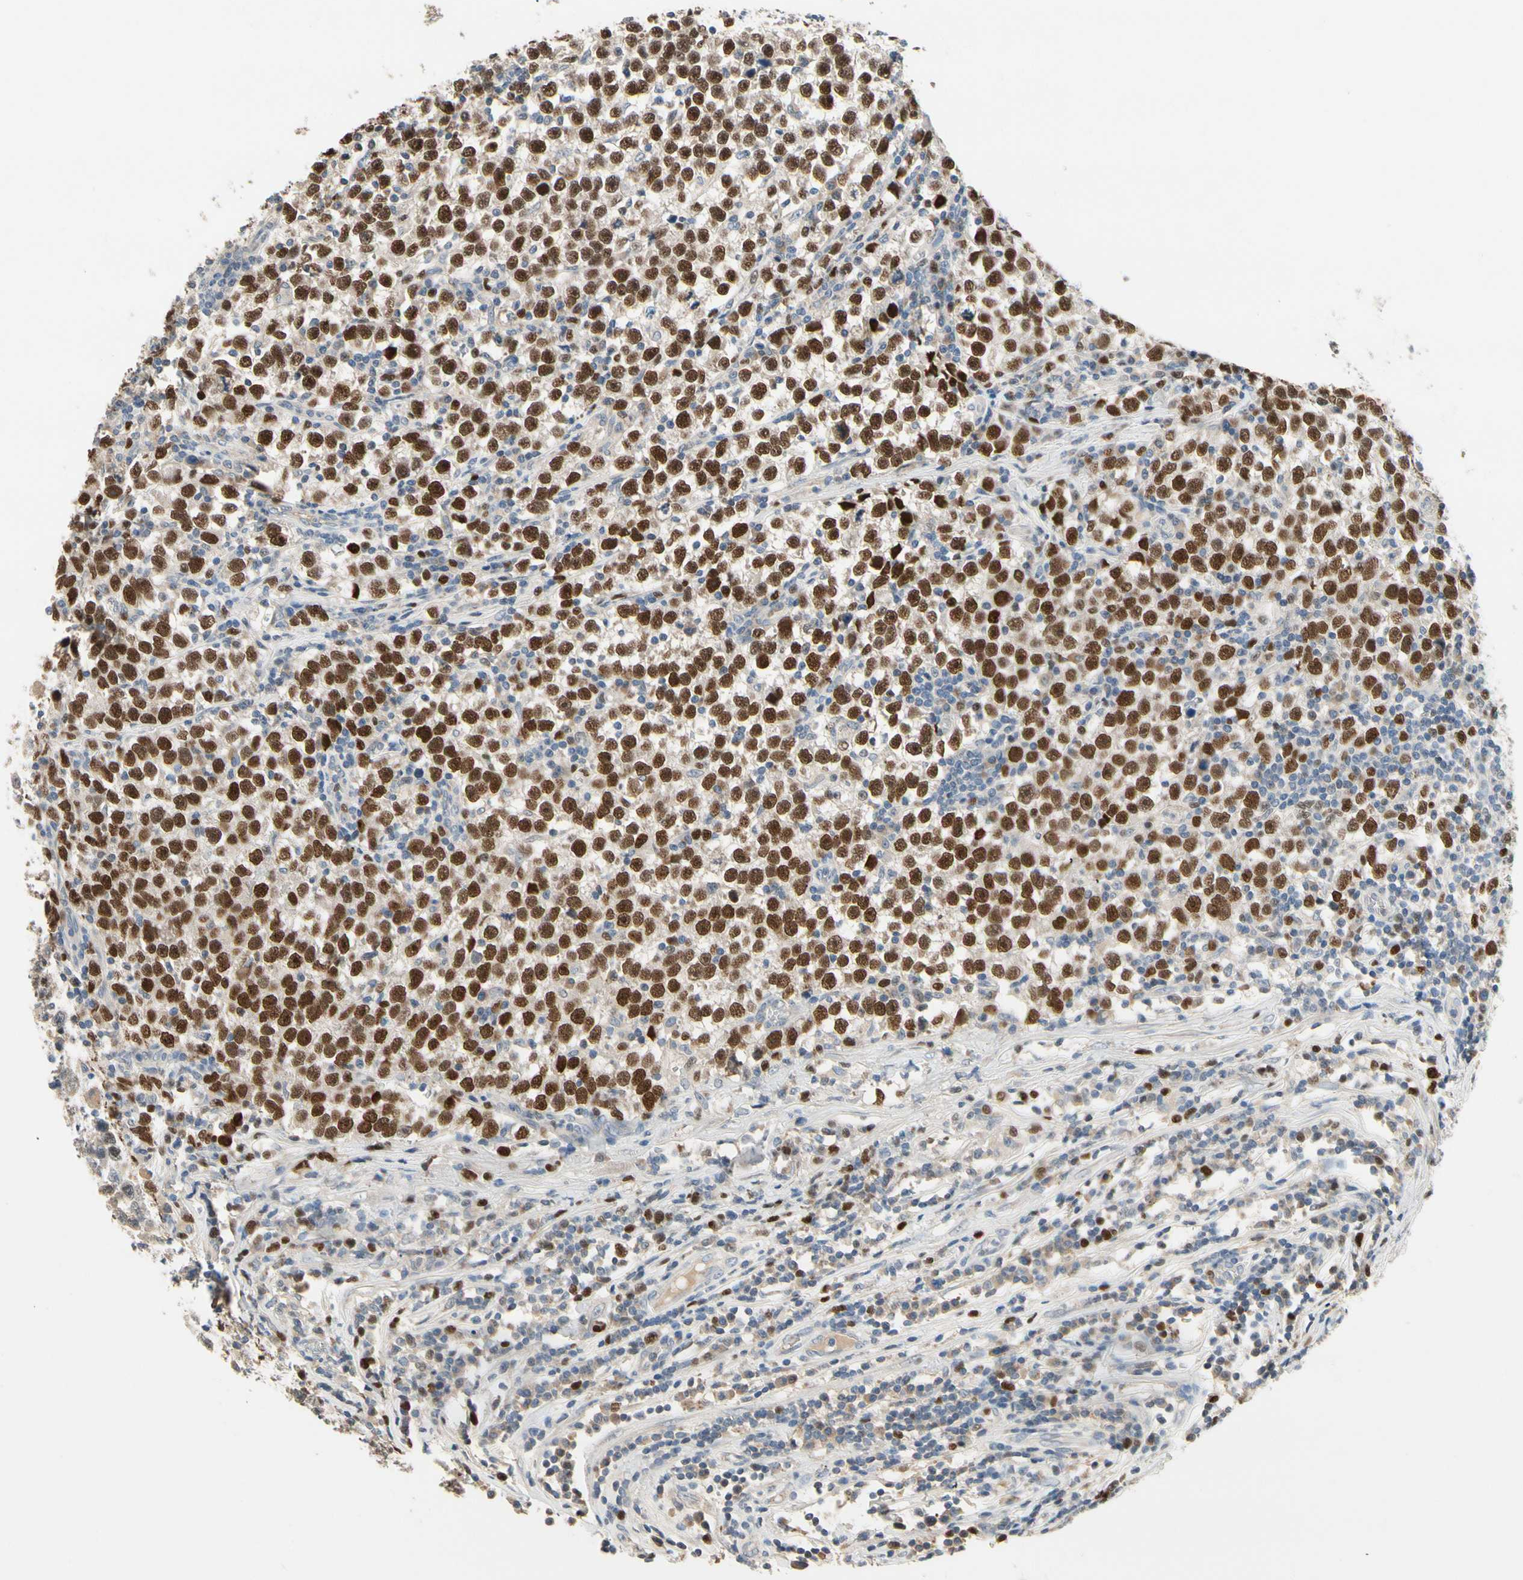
{"staining": {"intensity": "strong", "quantity": ">75%", "location": "nuclear"}, "tissue": "testis cancer", "cell_type": "Tumor cells", "image_type": "cancer", "snomed": [{"axis": "morphology", "description": "Seminoma, NOS"}, {"axis": "topography", "description": "Testis"}], "caption": "Protein staining shows strong nuclear staining in about >75% of tumor cells in testis cancer (seminoma). The staining was performed using DAB (3,3'-diaminobenzidine), with brown indicating positive protein expression. Nuclei are stained blue with hematoxylin.", "gene": "ZKSCAN4", "patient": {"sex": "male", "age": 43}}